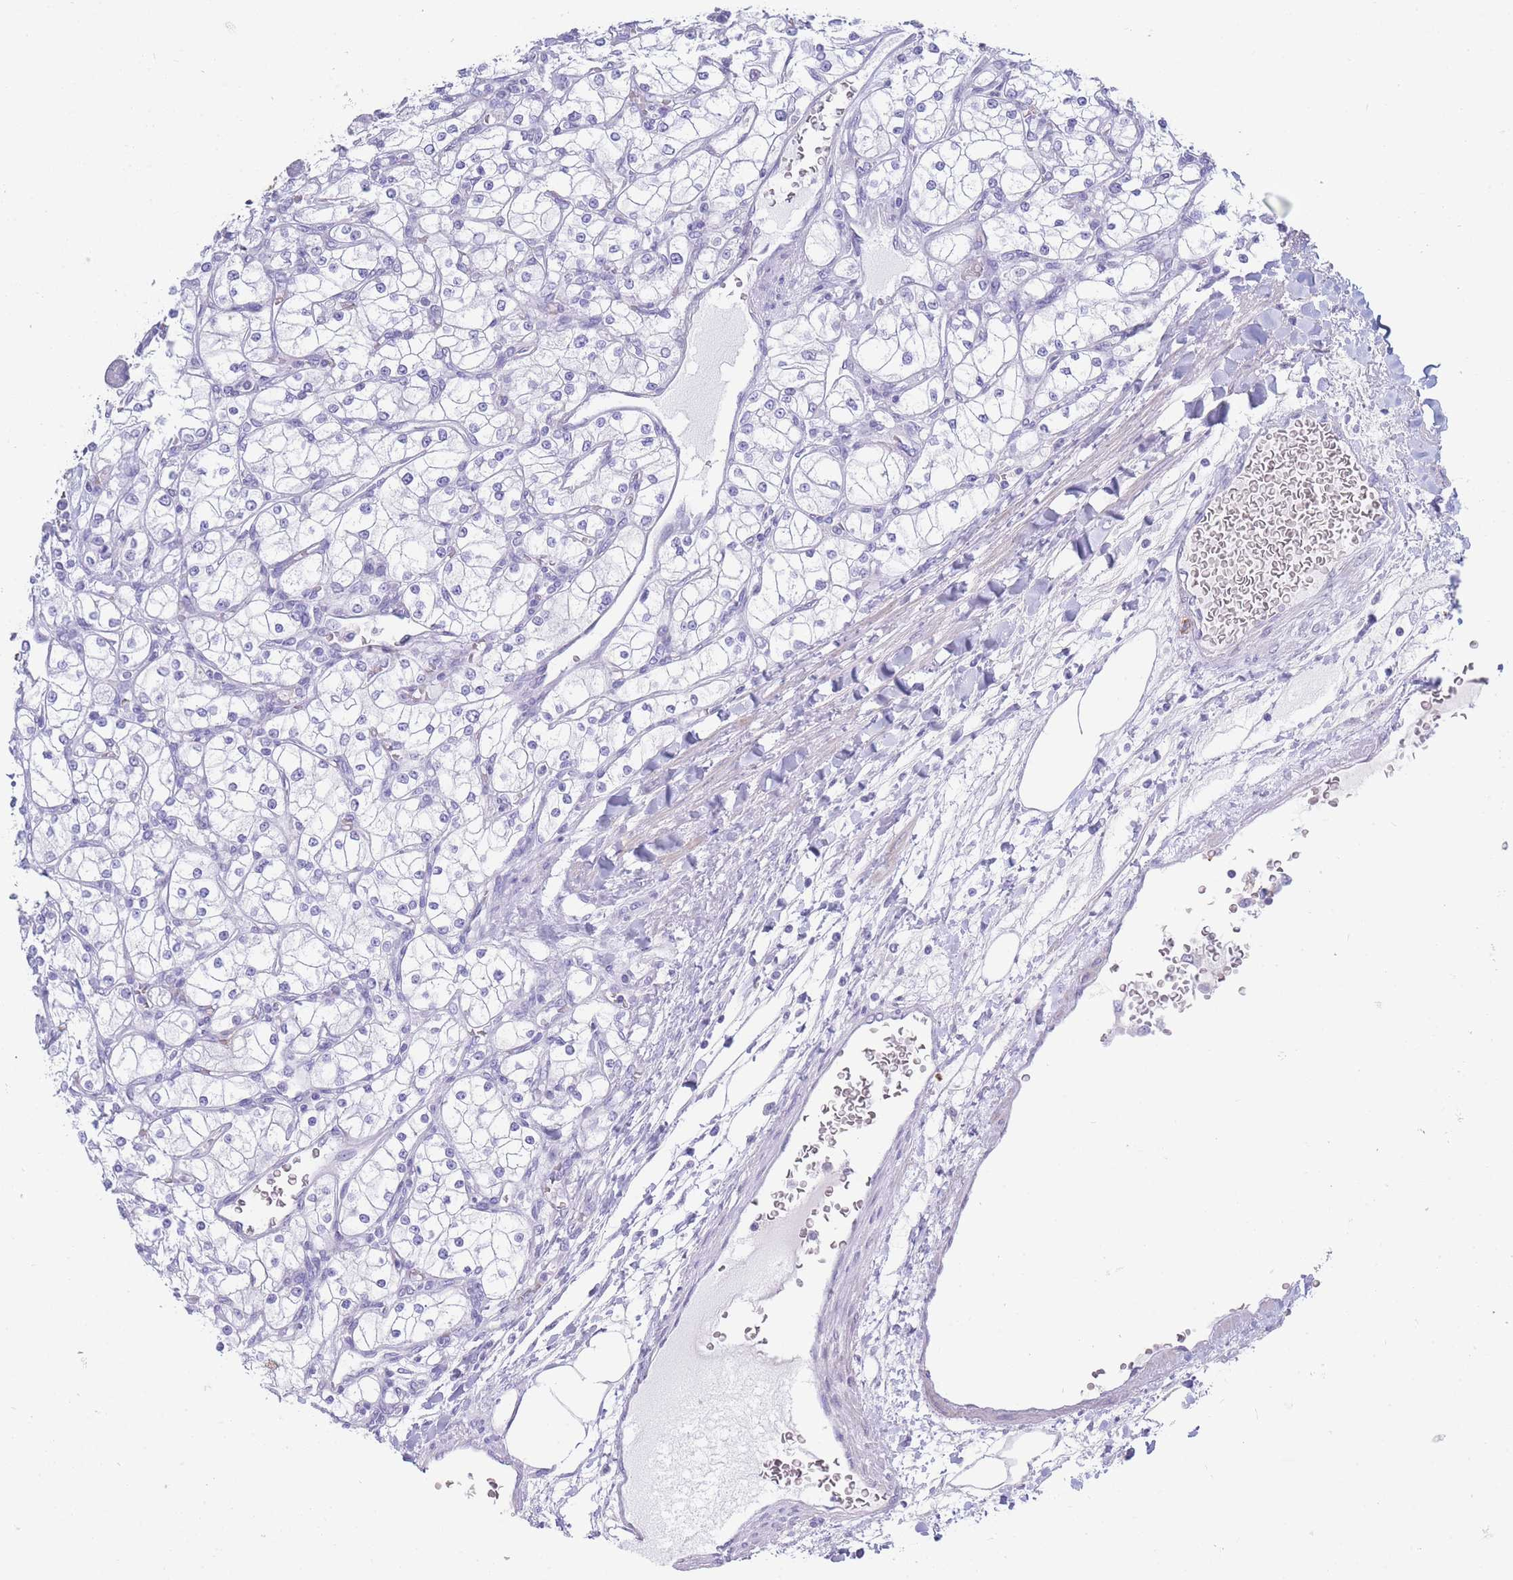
{"staining": {"intensity": "negative", "quantity": "none", "location": "none"}, "tissue": "renal cancer", "cell_type": "Tumor cells", "image_type": "cancer", "snomed": [{"axis": "morphology", "description": "Adenocarcinoma, NOS"}, {"axis": "topography", "description": "Kidney"}], "caption": "Tumor cells show no significant protein expression in renal adenocarcinoma. (Brightfield microscopy of DAB immunohistochemistry at high magnification).", "gene": "CD37", "patient": {"sex": "male", "age": 80}}